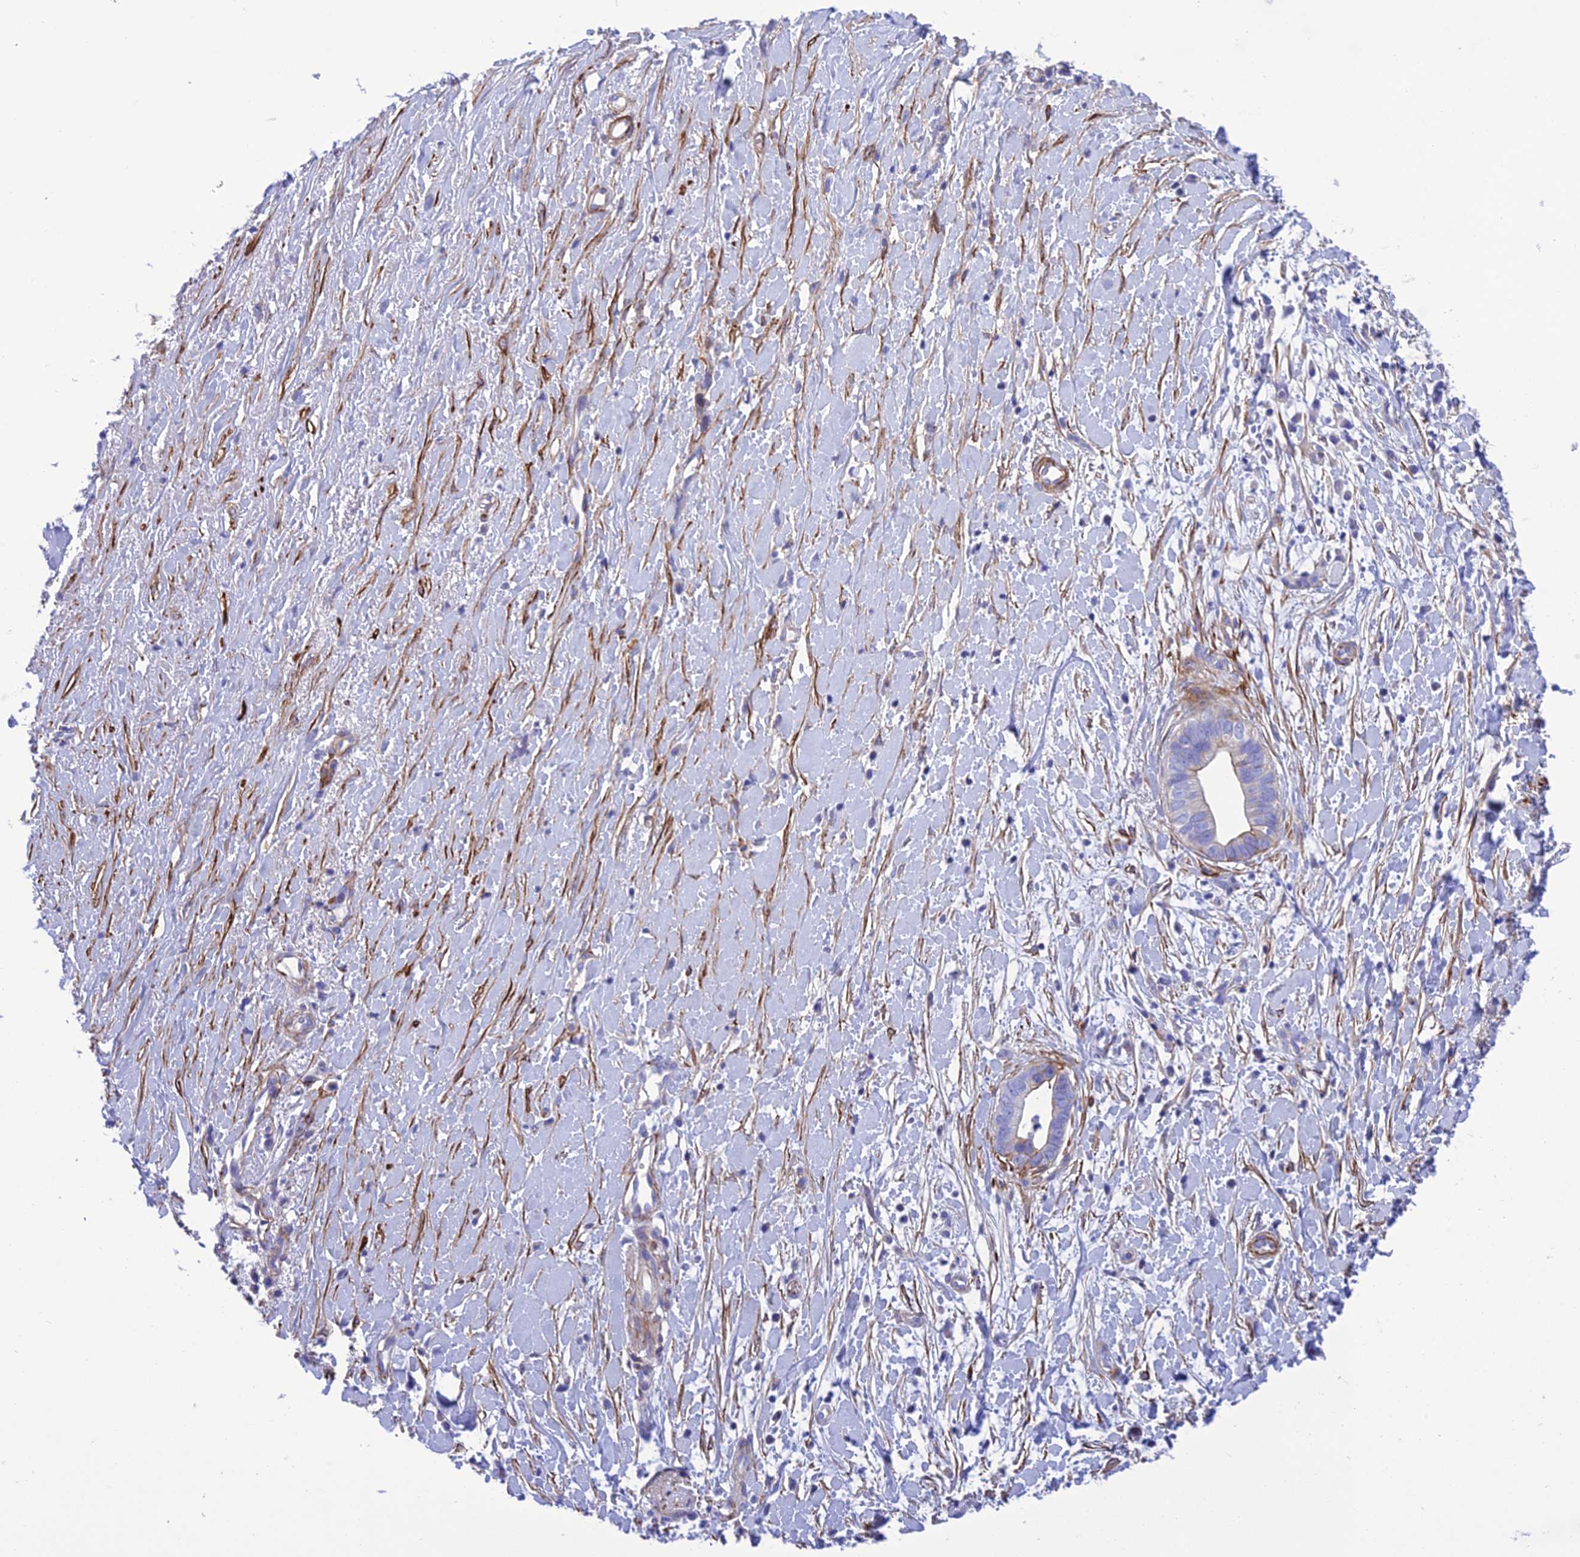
{"staining": {"intensity": "negative", "quantity": "none", "location": "none"}, "tissue": "liver cancer", "cell_type": "Tumor cells", "image_type": "cancer", "snomed": [{"axis": "morphology", "description": "Cholangiocarcinoma"}, {"axis": "topography", "description": "Liver"}], "caption": "This is a micrograph of immunohistochemistry staining of liver cancer (cholangiocarcinoma), which shows no staining in tumor cells.", "gene": "FRA10AC1", "patient": {"sex": "female", "age": 79}}